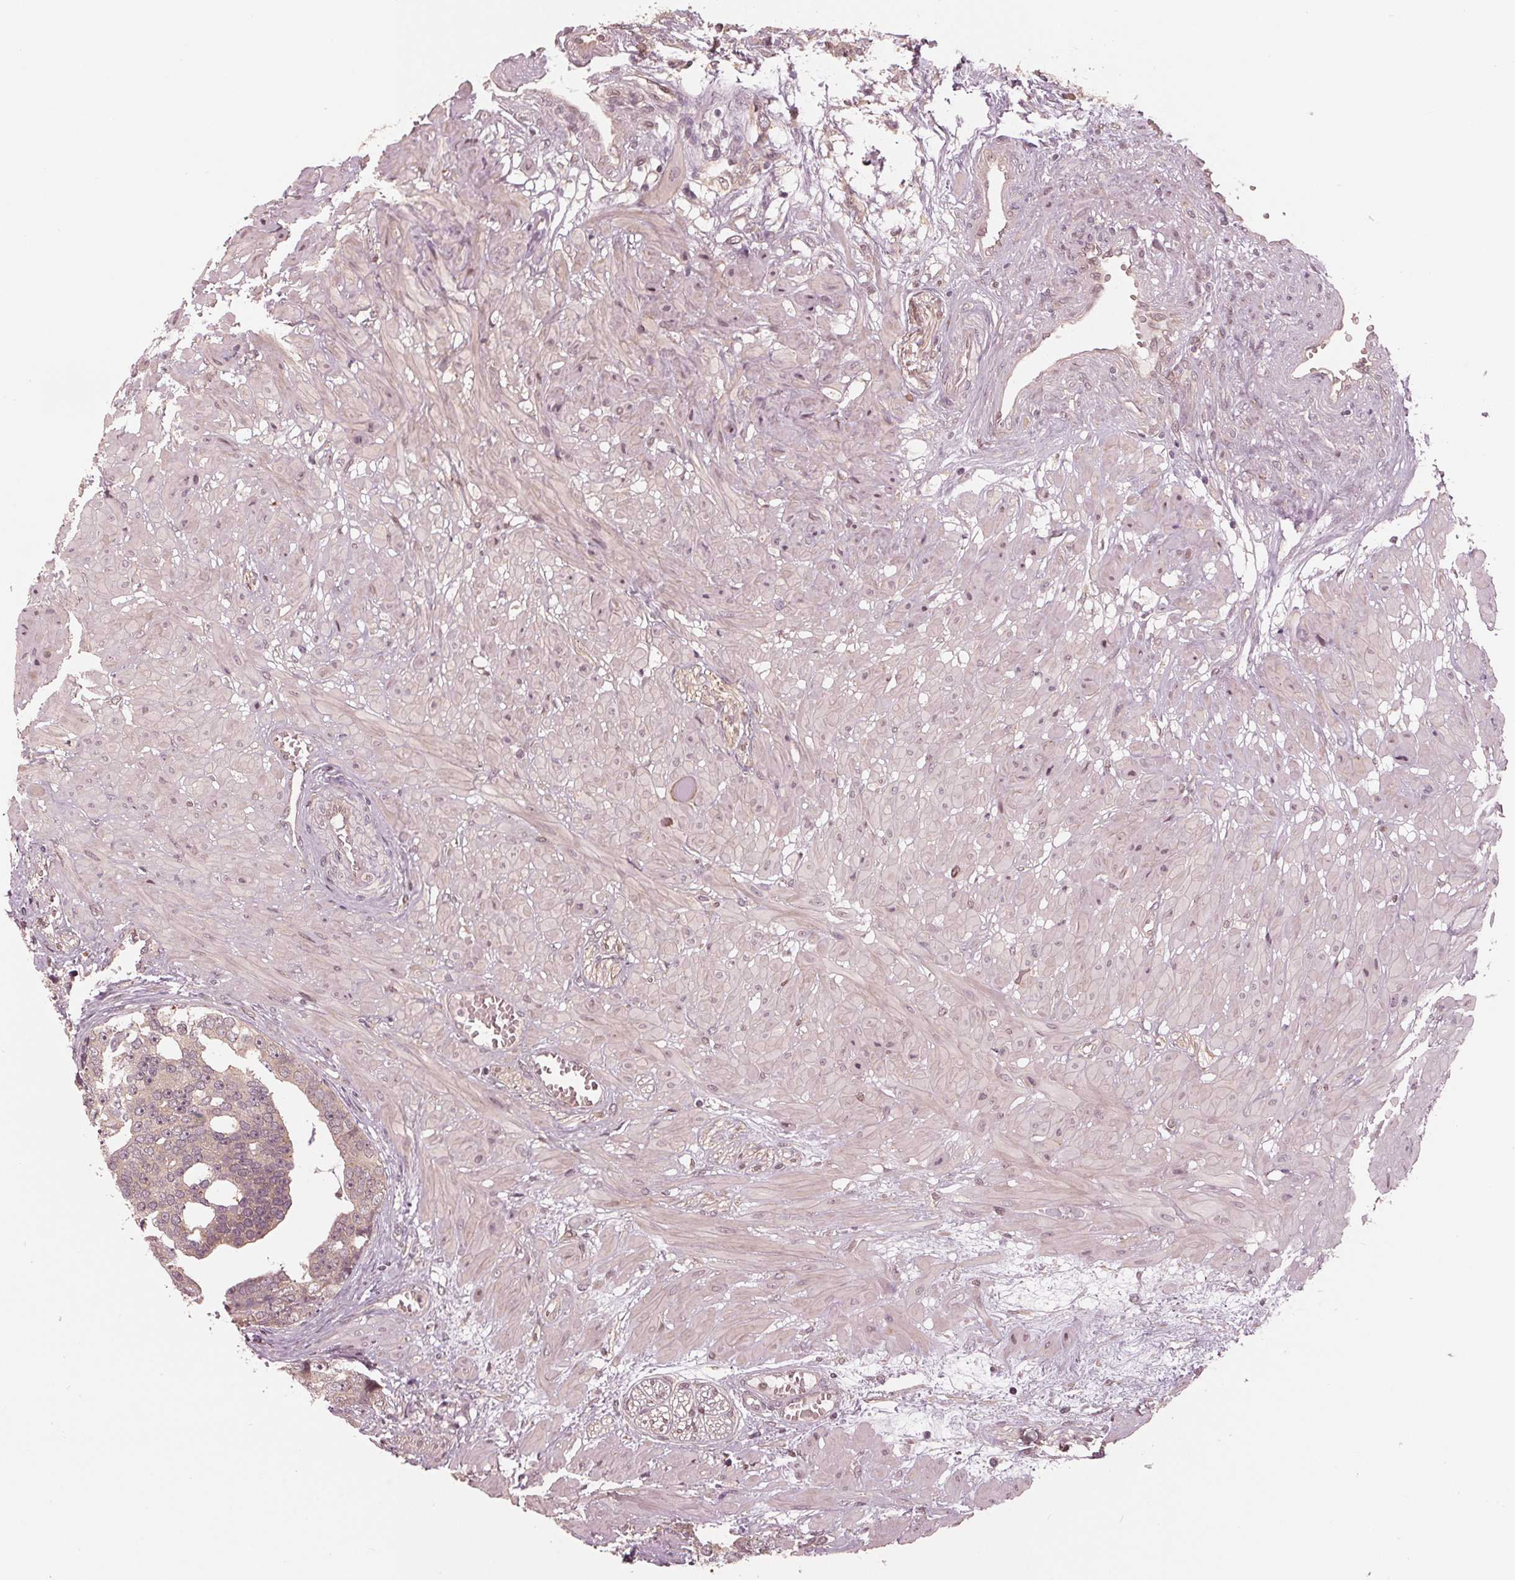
{"staining": {"intensity": "weak", "quantity": ">75%", "location": "cytoplasmic/membranous"}, "tissue": "prostate cancer", "cell_type": "Tumor cells", "image_type": "cancer", "snomed": [{"axis": "morphology", "description": "Adenocarcinoma, High grade"}, {"axis": "topography", "description": "Prostate"}], "caption": "This image demonstrates immunohistochemistry staining of human prostate high-grade adenocarcinoma, with low weak cytoplasmic/membranous staining in about >75% of tumor cells.", "gene": "ZNF471", "patient": {"sex": "male", "age": 71}}